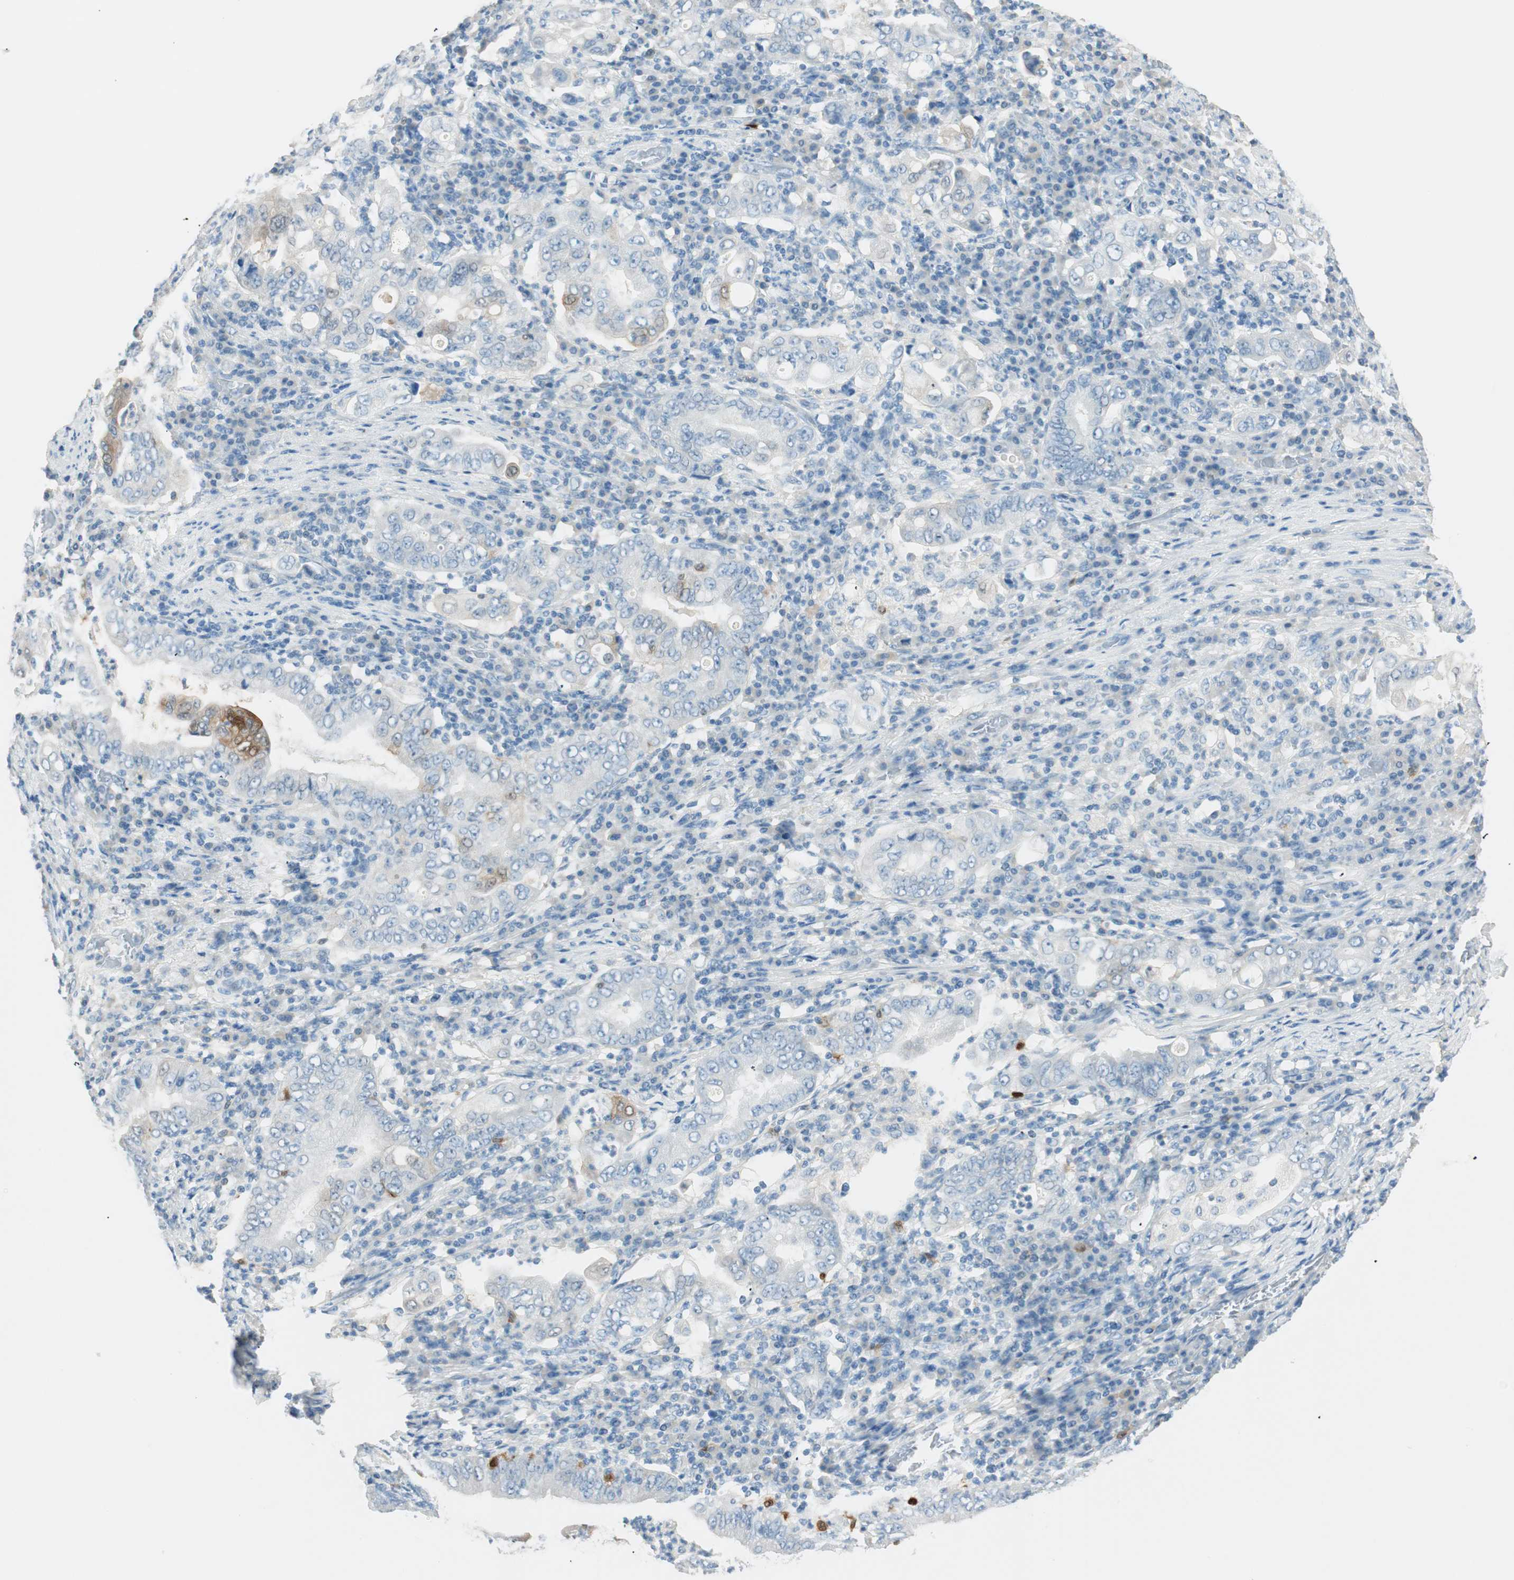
{"staining": {"intensity": "strong", "quantity": "<25%", "location": "cytoplasmic/membranous,nuclear"}, "tissue": "stomach cancer", "cell_type": "Tumor cells", "image_type": "cancer", "snomed": [{"axis": "morphology", "description": "Normal tissue, NOS"}, {"axis": "morphology", "description": "Adenocarcinoma, NOS"}, {"axis": "topography", "description": "Esophagus"}, {"axis": "topography", "description": "Stomach, upper"}, {"axis": "topography", "description": "Peripheral nerve tissue"}], "caption": "An image showing strong cytoplasmic/membranous and nuclear staining in about <25% of tumor cells in stomach adenocarcinoma, as visualized by brown immunohistochemical staining.", "gene": "HPGD", "patient": {"sex": "male", "age": 62}}